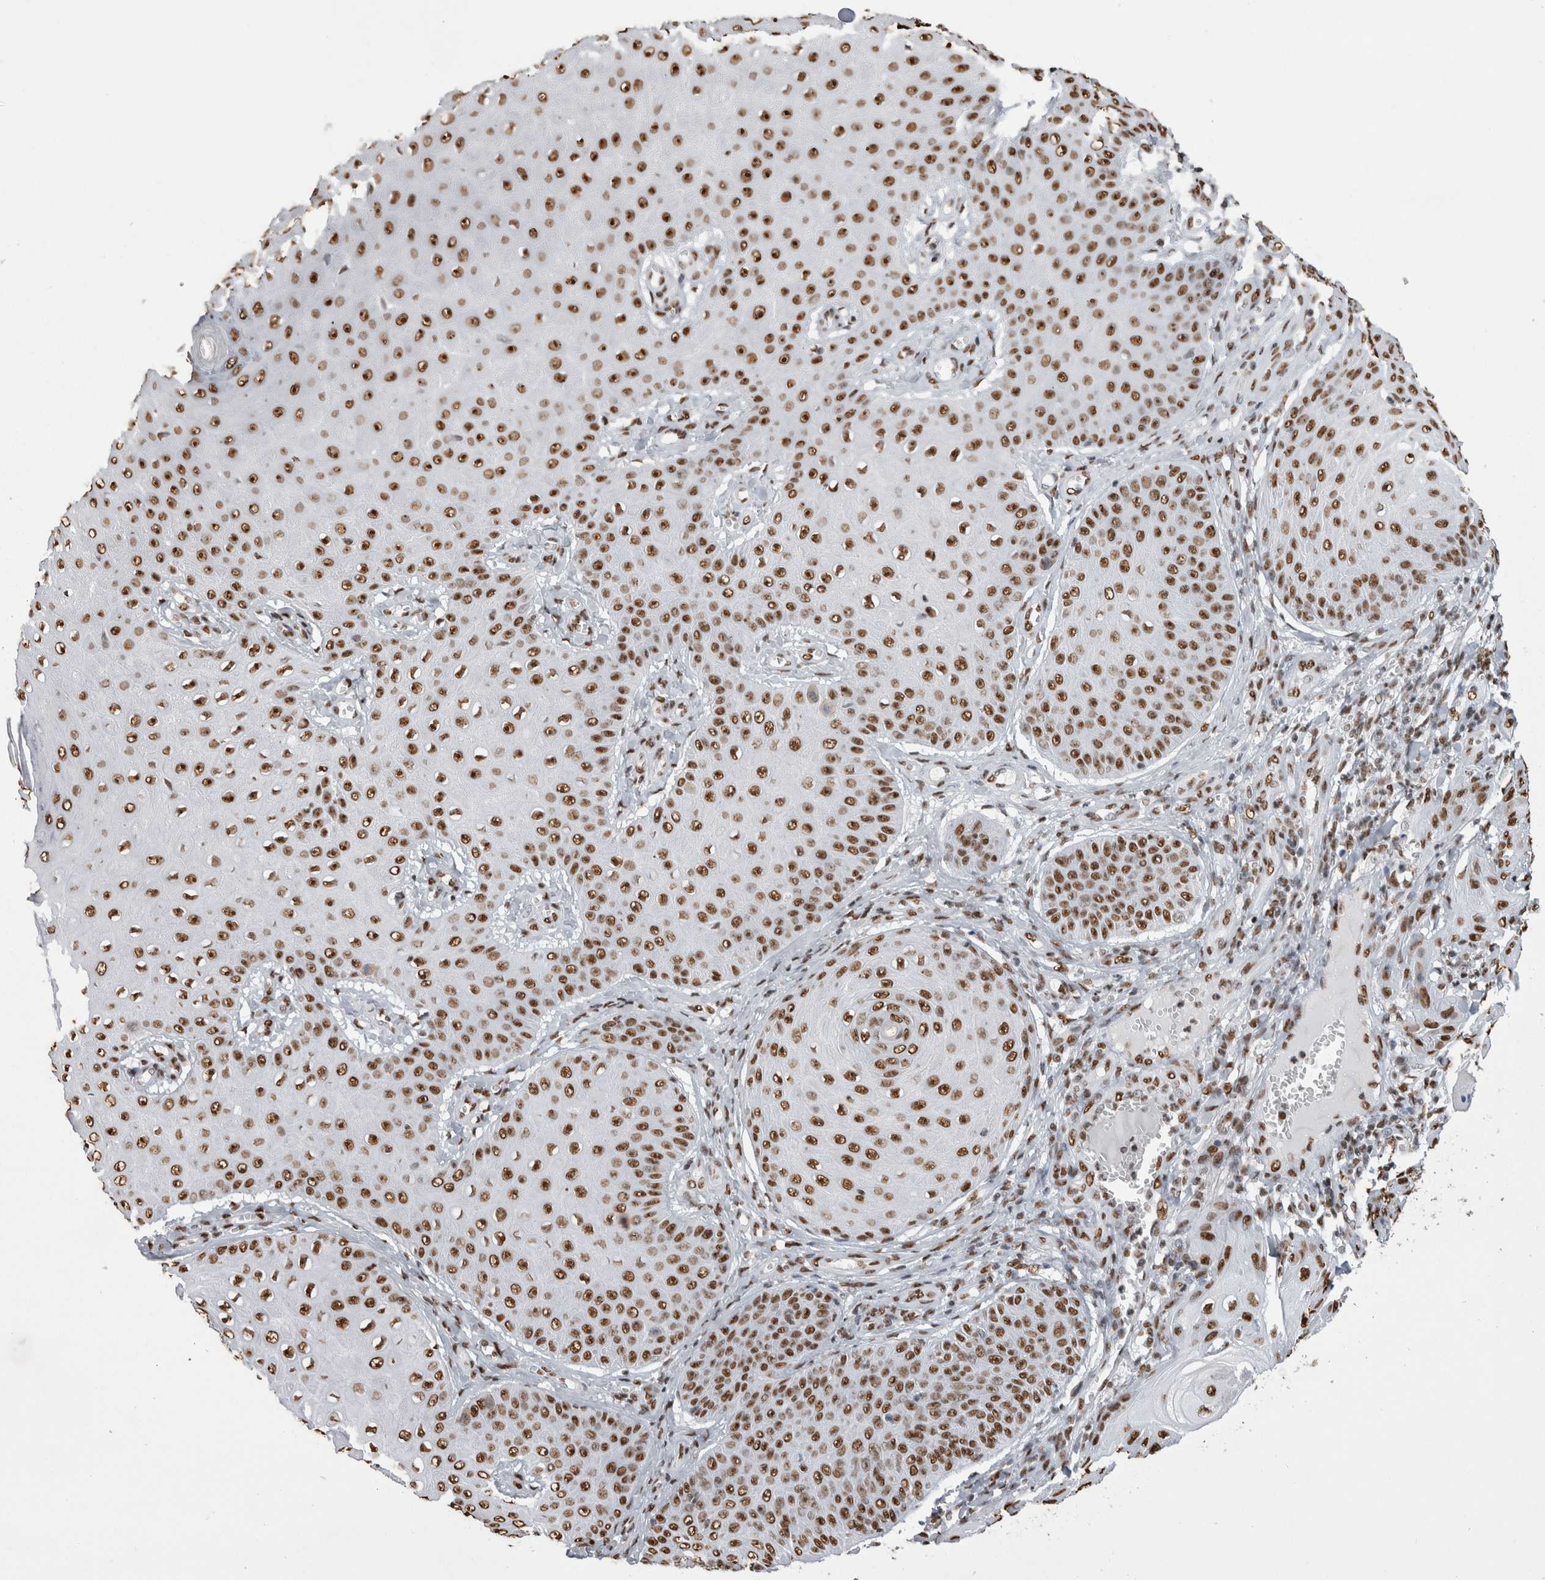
{"staining": {"intensity": "strong", "quantity": ">75%", "location": "nuclear"}, "tissue": "skin cancer", "cell_type": "Tumor cells", "image_type": "cancer", "snomed": [{"axis": "morphology", "description": "Squamous cell carcinoma, NOS"}, {"axis": "topography", "description": "Skin"}], "caption": "Squamous cell carcinoma (skin) tissue reveals strong nuclear expression in approximately >75% of tumor cells, visualized by immunohistochemistry.", "gene": "ALPK3", "patient": {"sex": "male", "age": 74}}